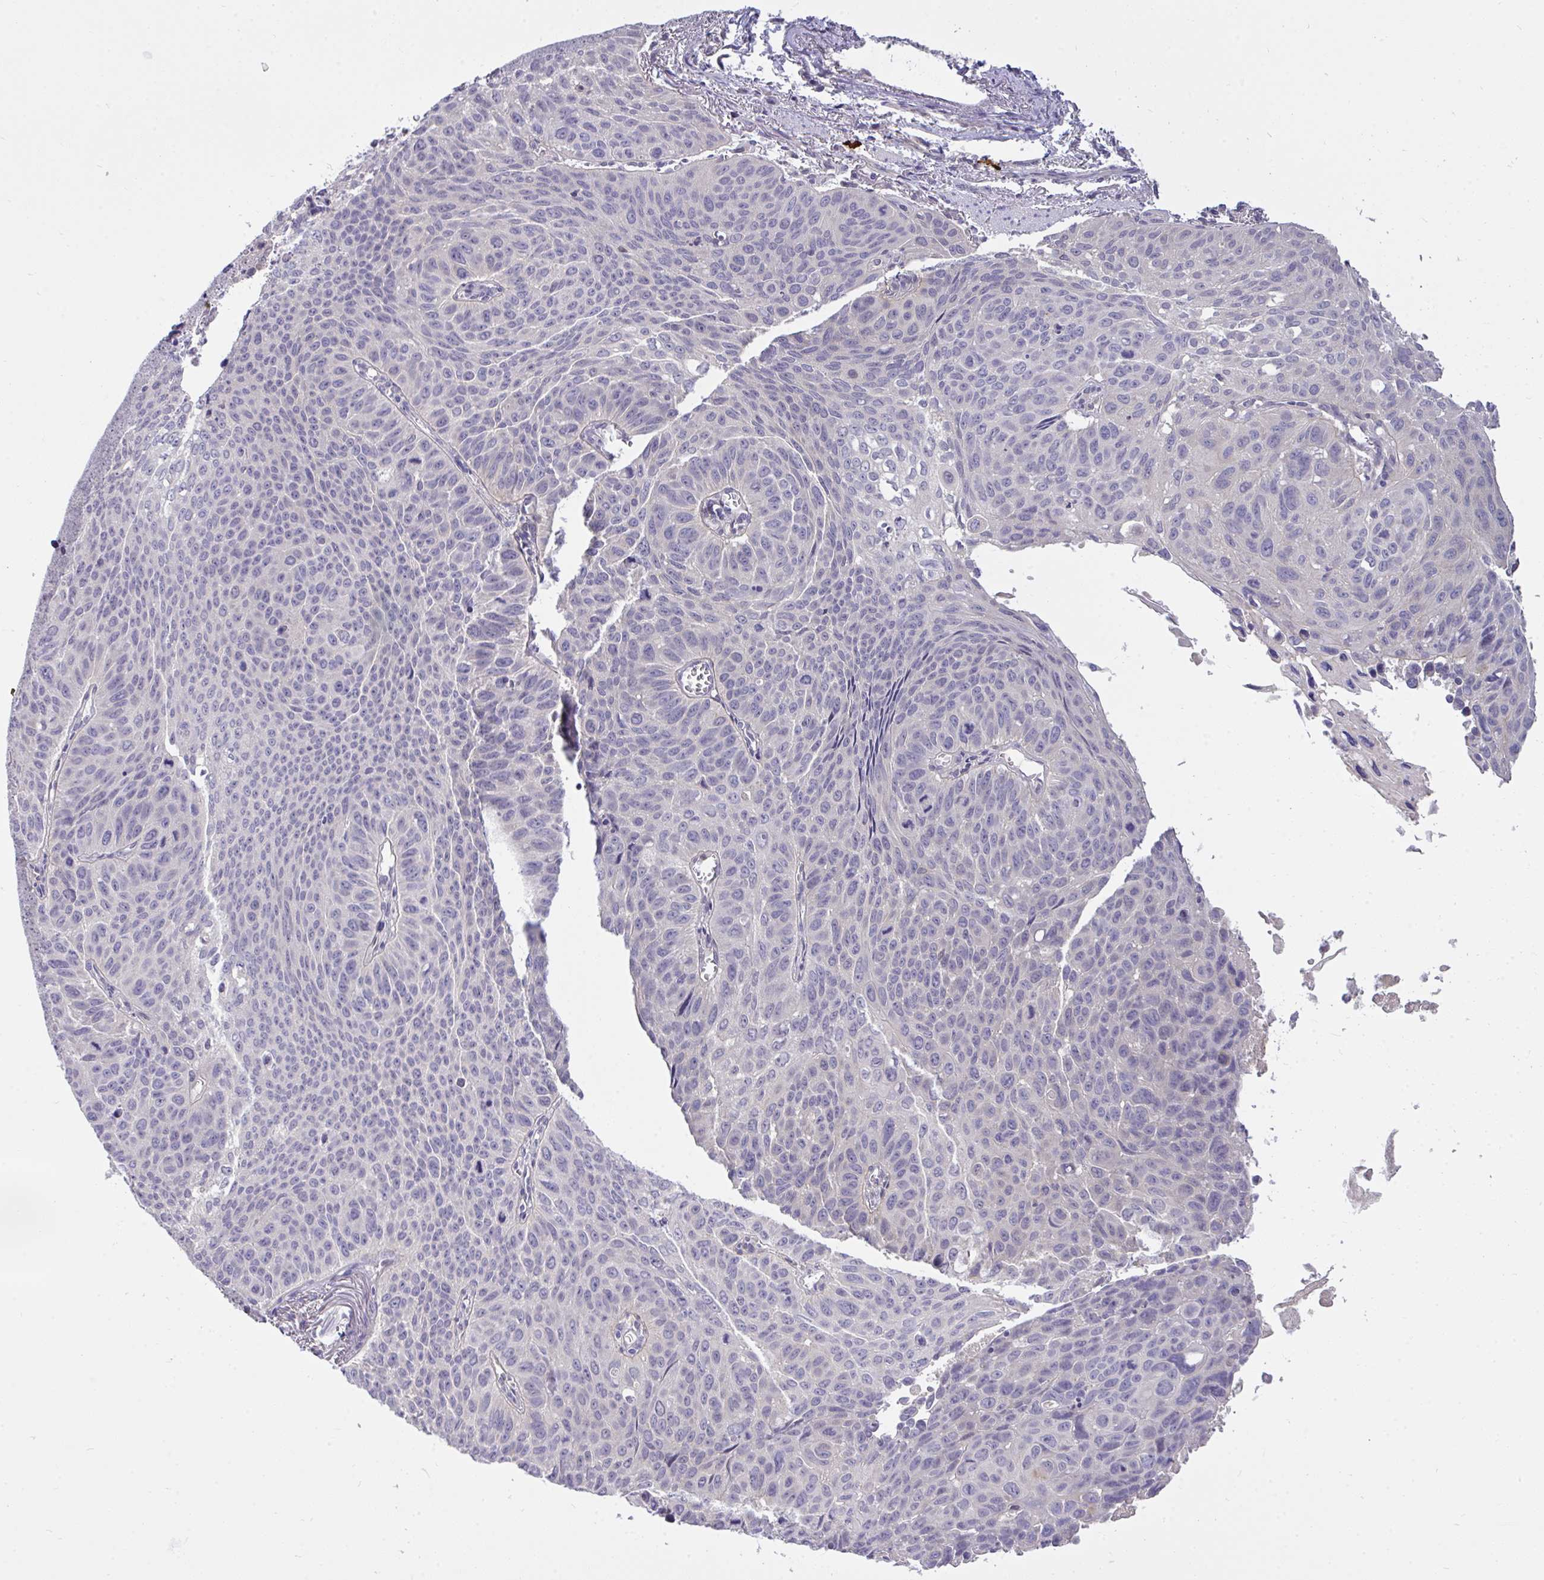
{"staining": {"intensity": "negative", "quantity": "none", "location": "none"}, "tissue": "lung cancer", "cell_type": "Tumor cells", "image_type": "cancer", "snomed": [{"axis": "morphology", "description": "Squamous cell carcinoma, NOS"}, {"axis": "topography", "description": "Lung"}], "caption": "Micrograph shows no significant protein positivity in tumor cells of lung squamous cell carcinoma.", "gene": "C19orf54", "patient": {"sex": "male", "age": 71}}